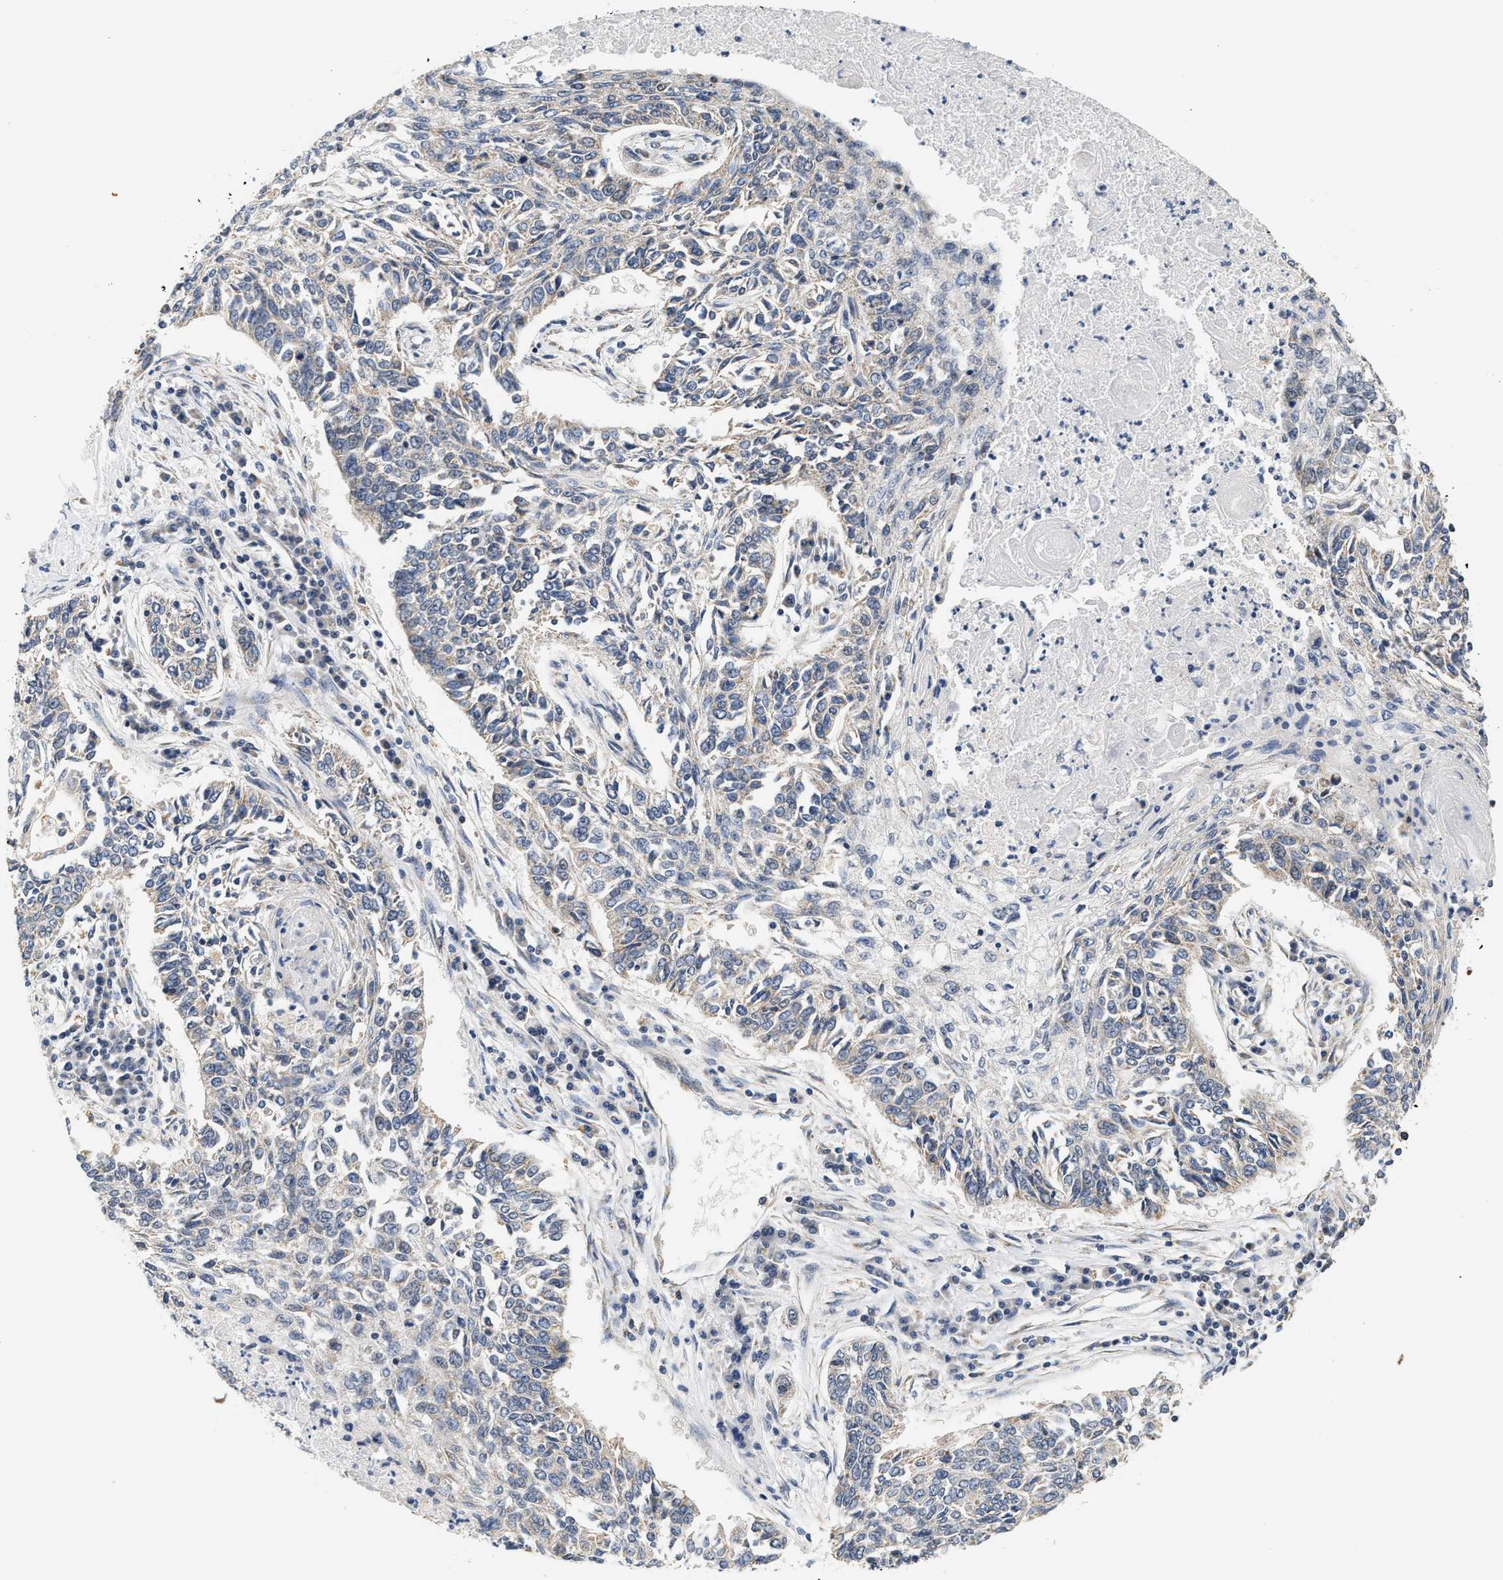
{"staining": {"intensity": "negative", "quantity": "none", "location": "none"}, "tissue": "lung cancer", "cell_type": "Tumor cells", "image_type": "cancer", "snomed": [{"axis": "morphology", "description": "Normal tissue, NOS"}, {"axis": "morphology", "description": "Squamous cell carcinoma, NOS"}, {"axis": "topography", "description": "Cartilage tissue"}, {"axis": "topography", "description": "Bronchus"}, {"axis": "topography", "description": "Lung"}], "caption": "A high-resolution image shows IHC staining of lung cancer (squamous cell carcinoma), which reveals no significant staining in tumor cells. Brightfield microscopy of immunohistochemistry (IHC) stained with DAB (brown) and hematoxylin (blue), captured at high magnification.", "gene": "GIGYF1", "patient": {"sex": "female", "age": 49}}